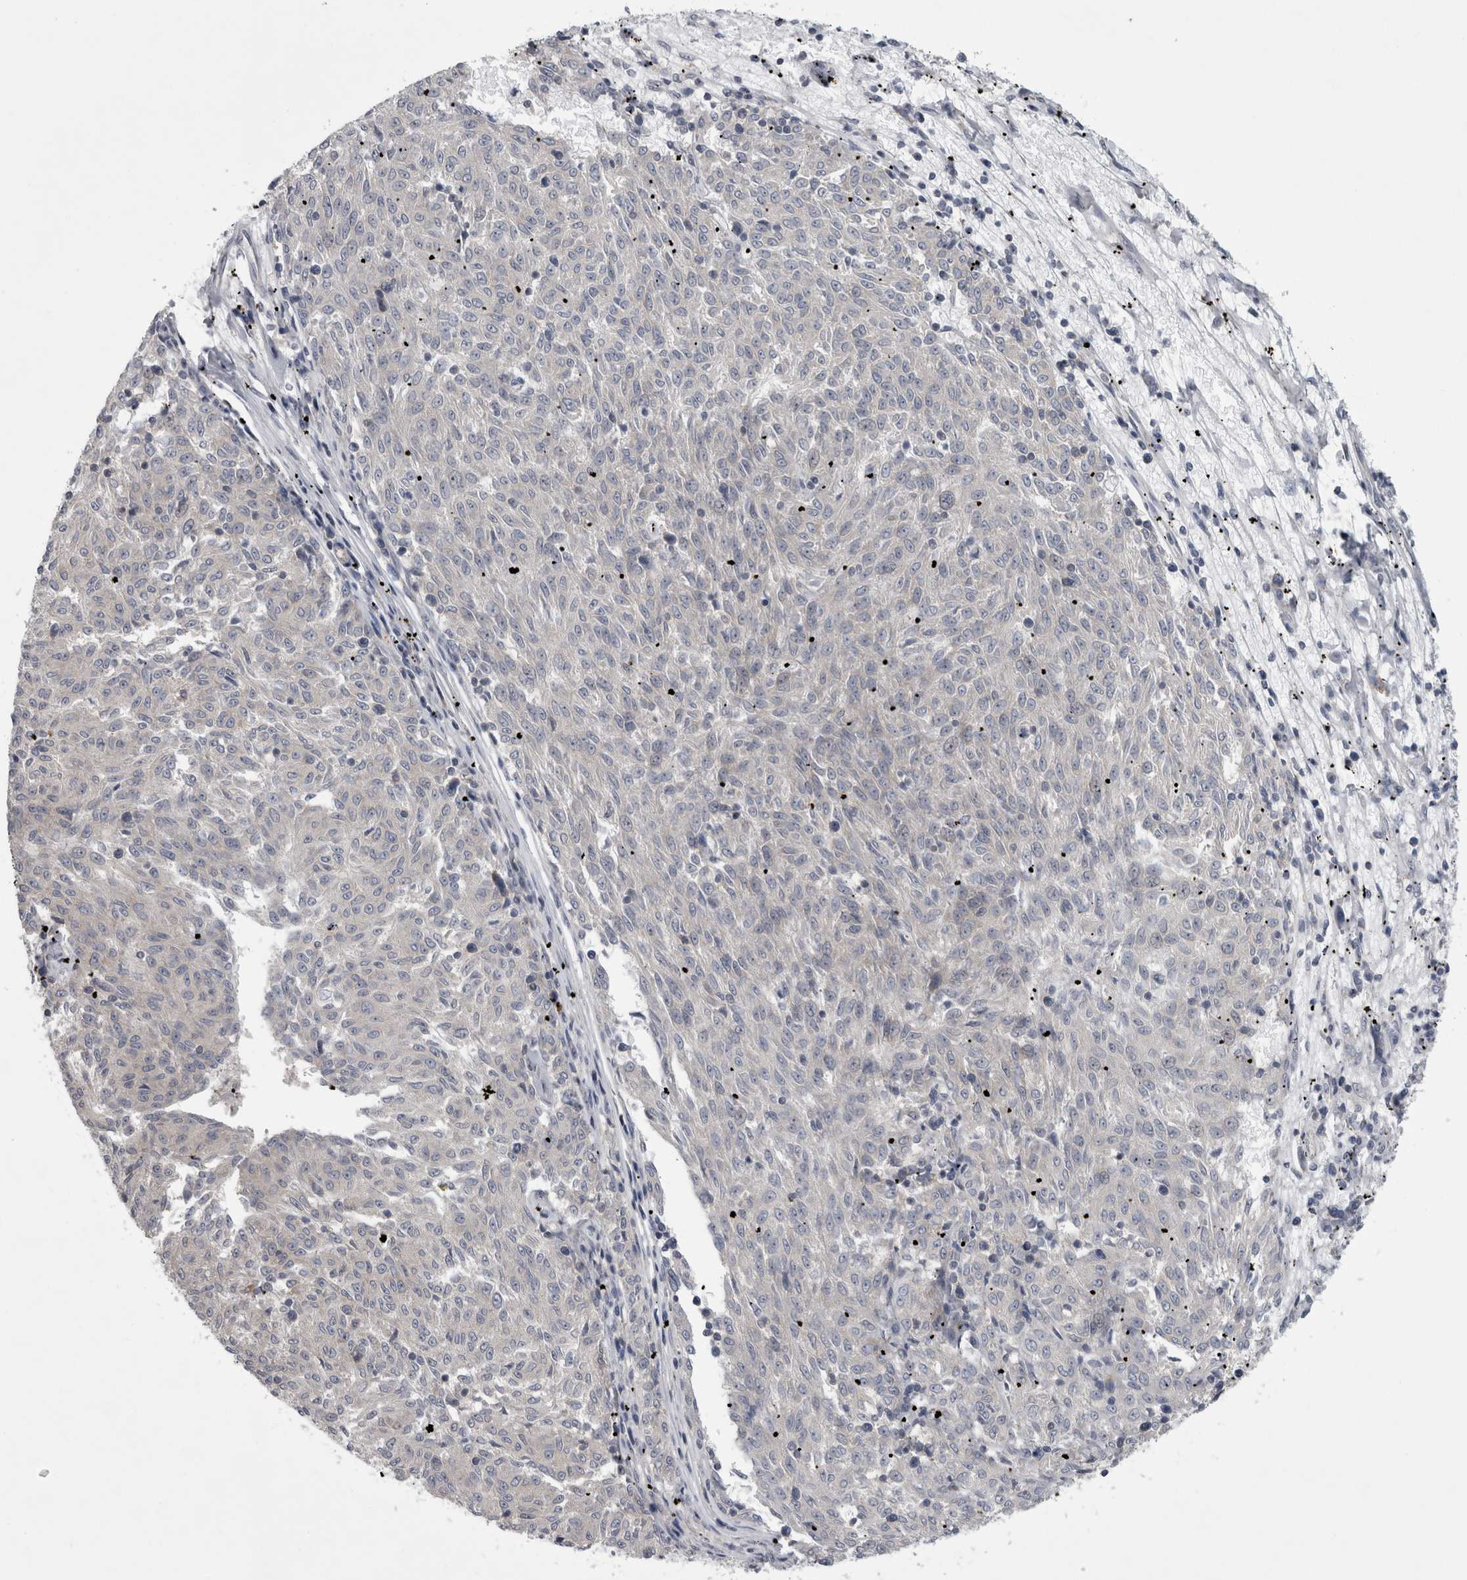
{"staining": {"intensity": "negative", "quantity": "none", "location": "none"}, "tissue": "melanoma", "cell_type": "Tumor cells", "image_type": "cancer", "snomed": [{"axis": "morphology", "description": "Malignant melanoma, NOS"}, {"axis": "topography", "description": "Skin"}], "caption": "This is an immunohistochemistry (IHC) image of human melanoma. There is no positivity in tumor cells.", "gene": "PRRC2C", "patient": {"sex": "female", "age": 72}}